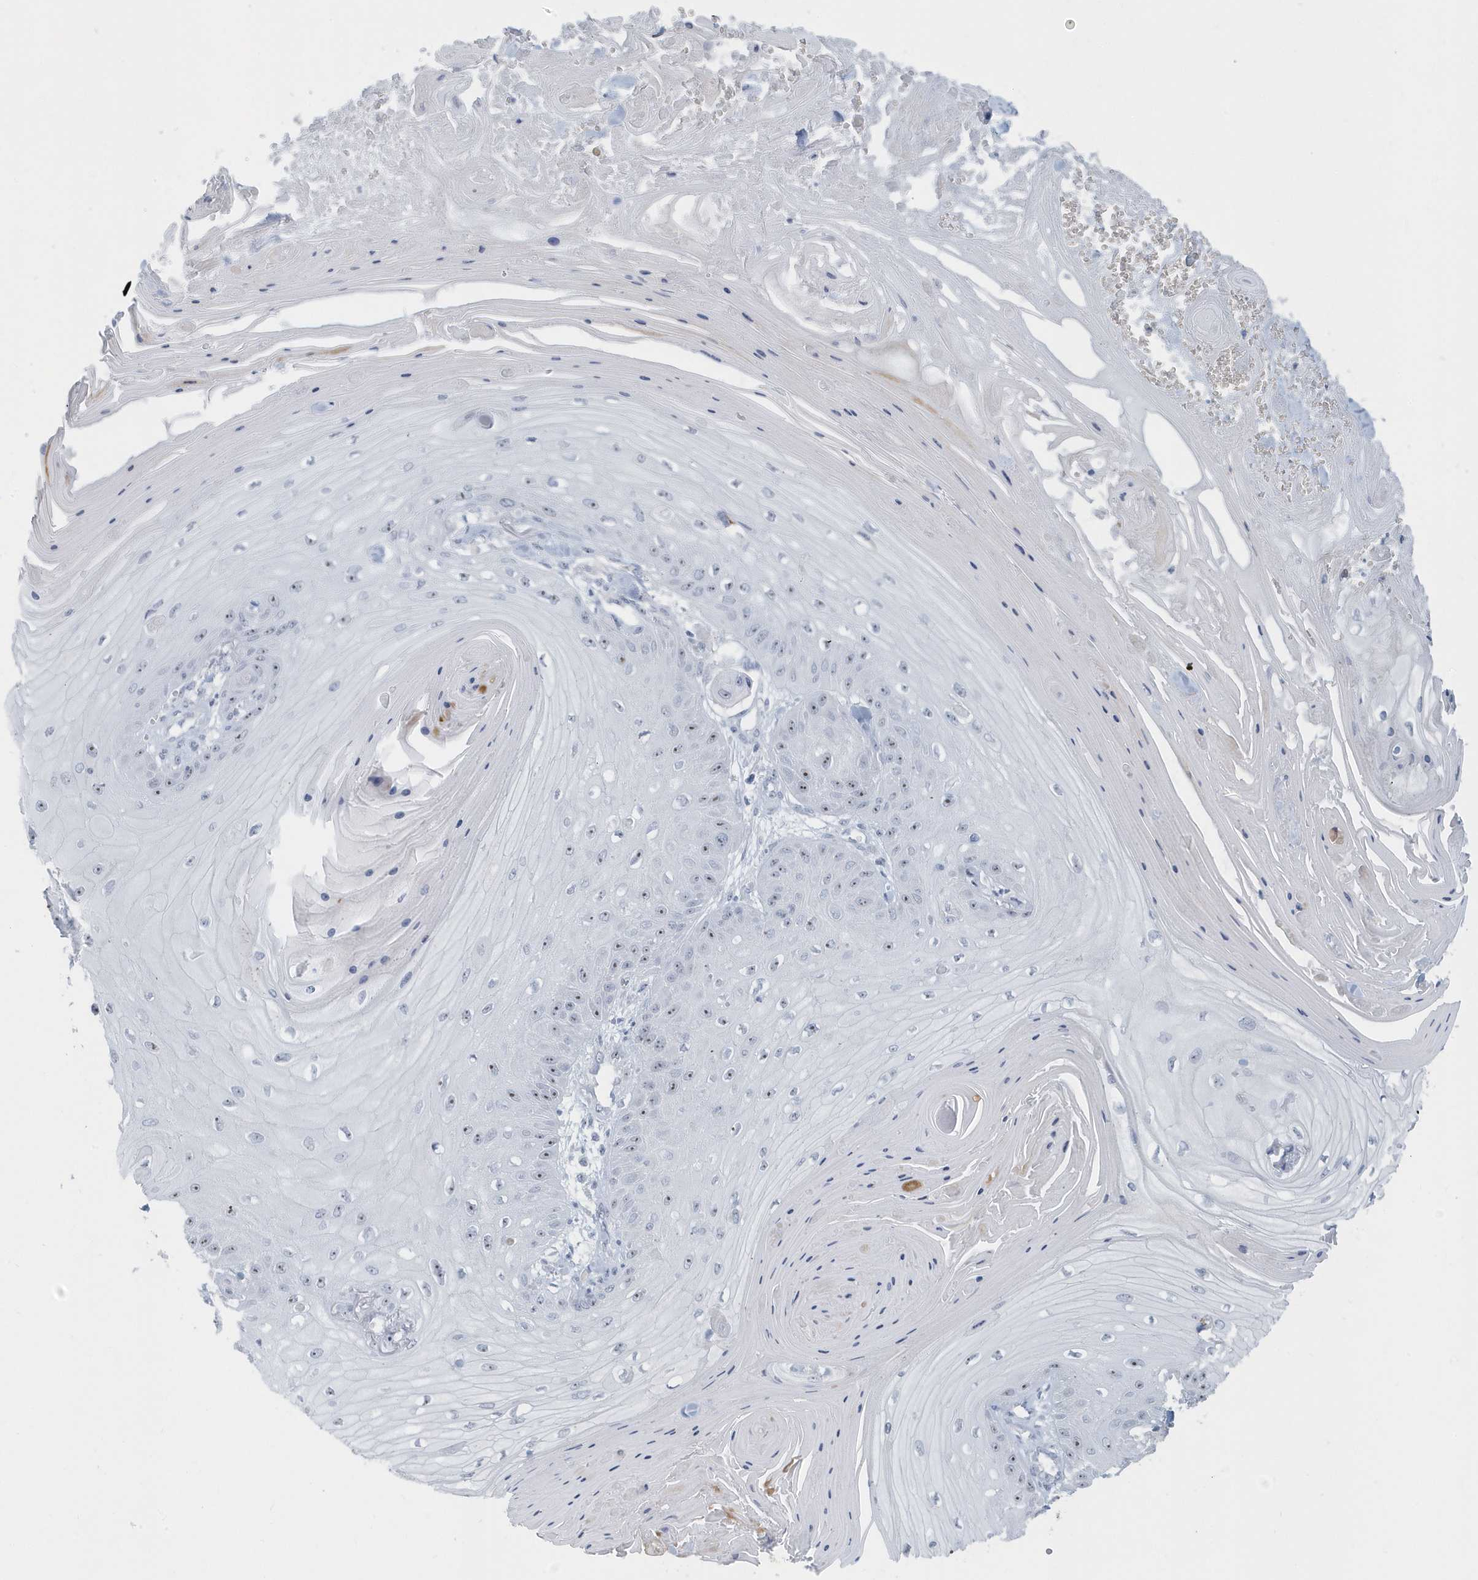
{"staining": {"intensity": "weak", "quantity": "<25%", "location": "nuclear"}, "tissue": "skin cancer", "cell_type": "Tumor cells", "image_type": "cancer", "snomed": [{"axis": "morphology", "description": "Squamous cell carcinoma, NOS"}, {"axis": "topography", "description": "Skin"}], "caption": "A micrograph of skin cancer (squamous cell carcinoma) stained for a protein exhibits no brown staining in tumor cells.", "gene": "RPF2", "patient": {"sex": "male", "age": 74}}